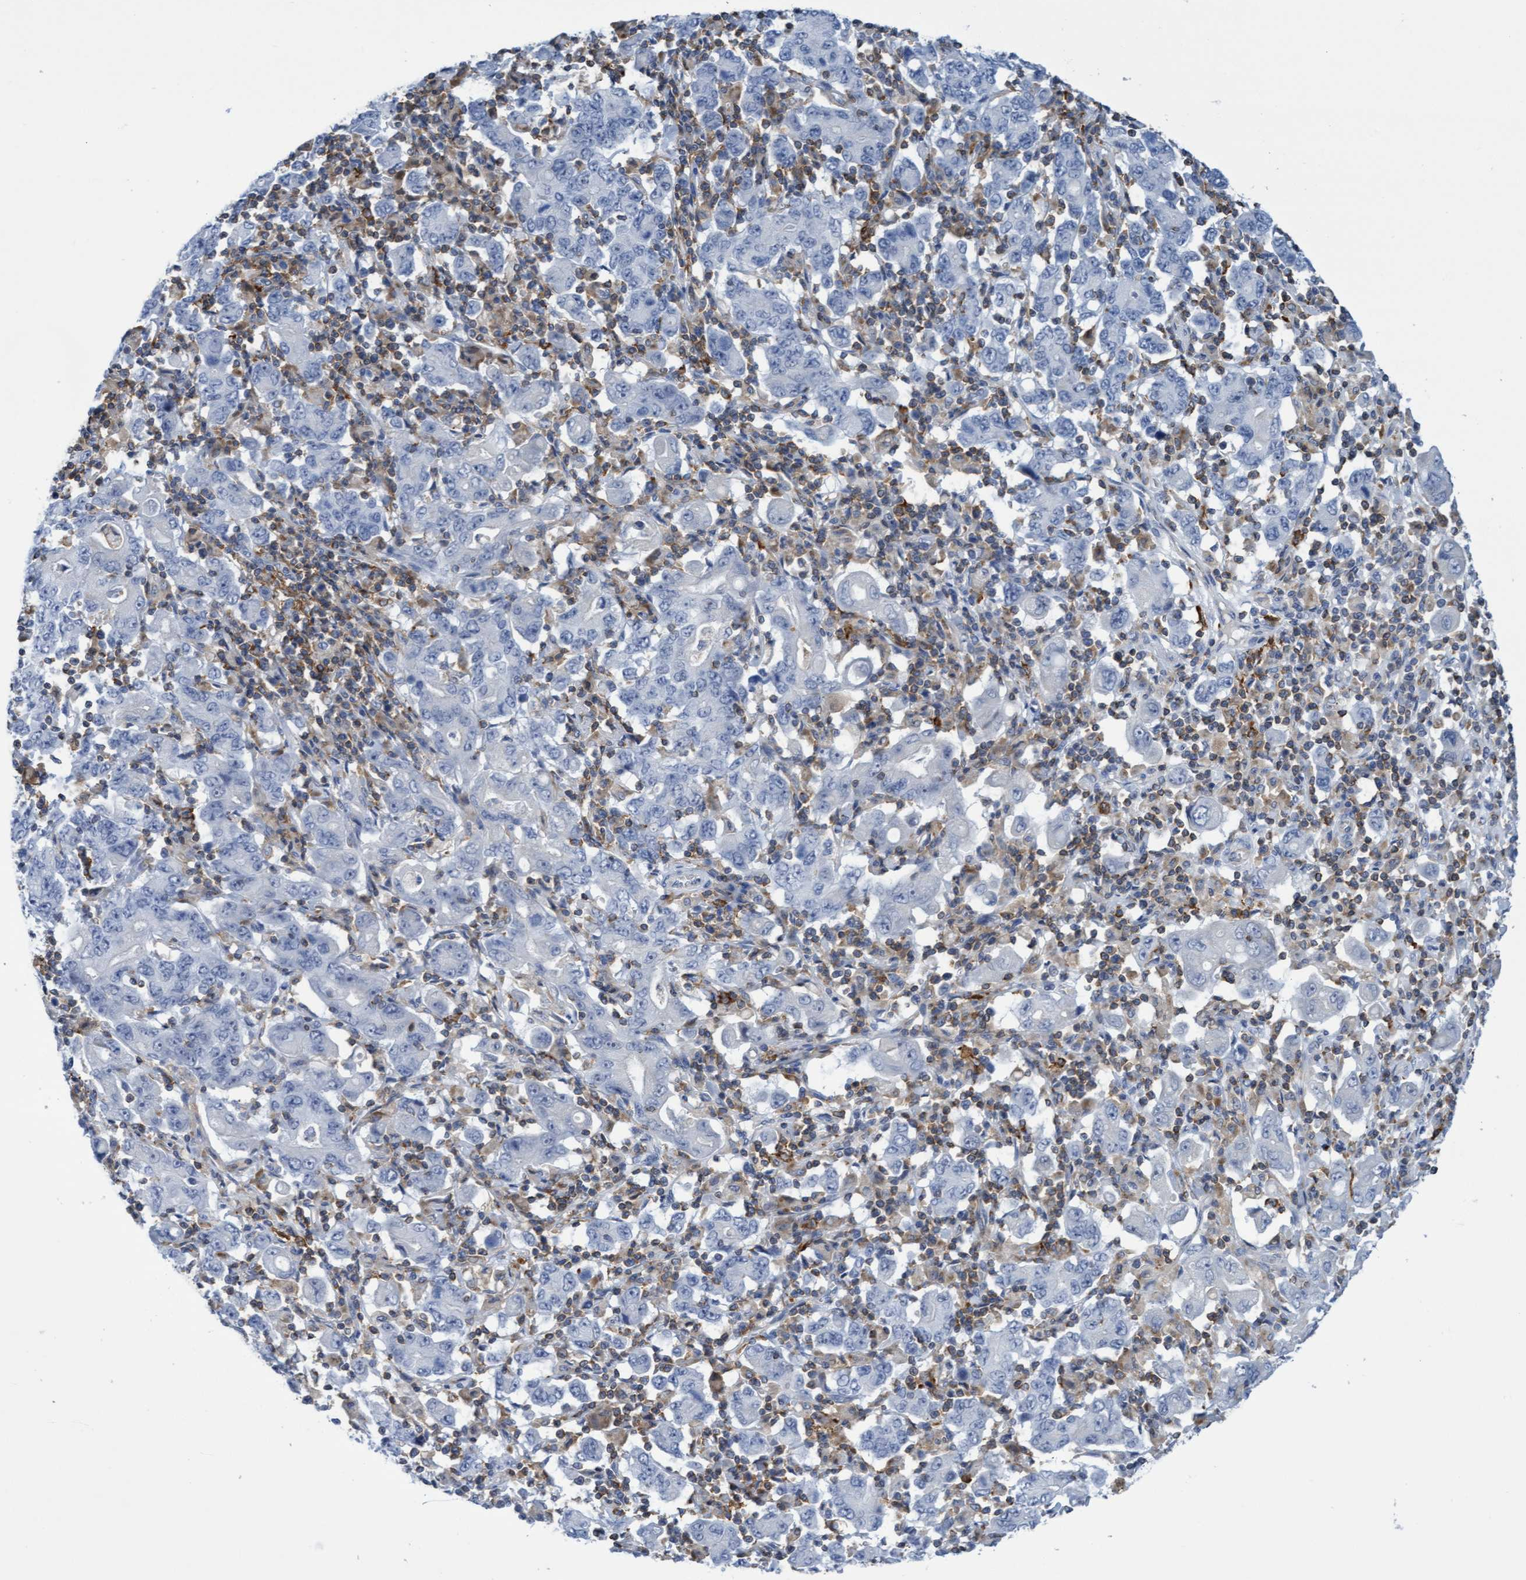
{"staining": {"intensity": "negative", "quantity": "none", "location": "none"}, "tissue": "stomach cancer", "cell_type": "Tumor cells", "image_type": "cancer", "snomed": [{"axis": "morphology", "description": "Adenocarcinoma, NOS"}, {"axis": "topography", "description": "Stomach, upper"}], "caption": "This image is of adenocarcinoma (stomach) stained with immunohistochemistry to label a protein in brown with the nuclei are counter-stained blue. There is no staining in tumor cells.", "gene": "FNBP1", "patient": {"sex": "male", "age": 69}}